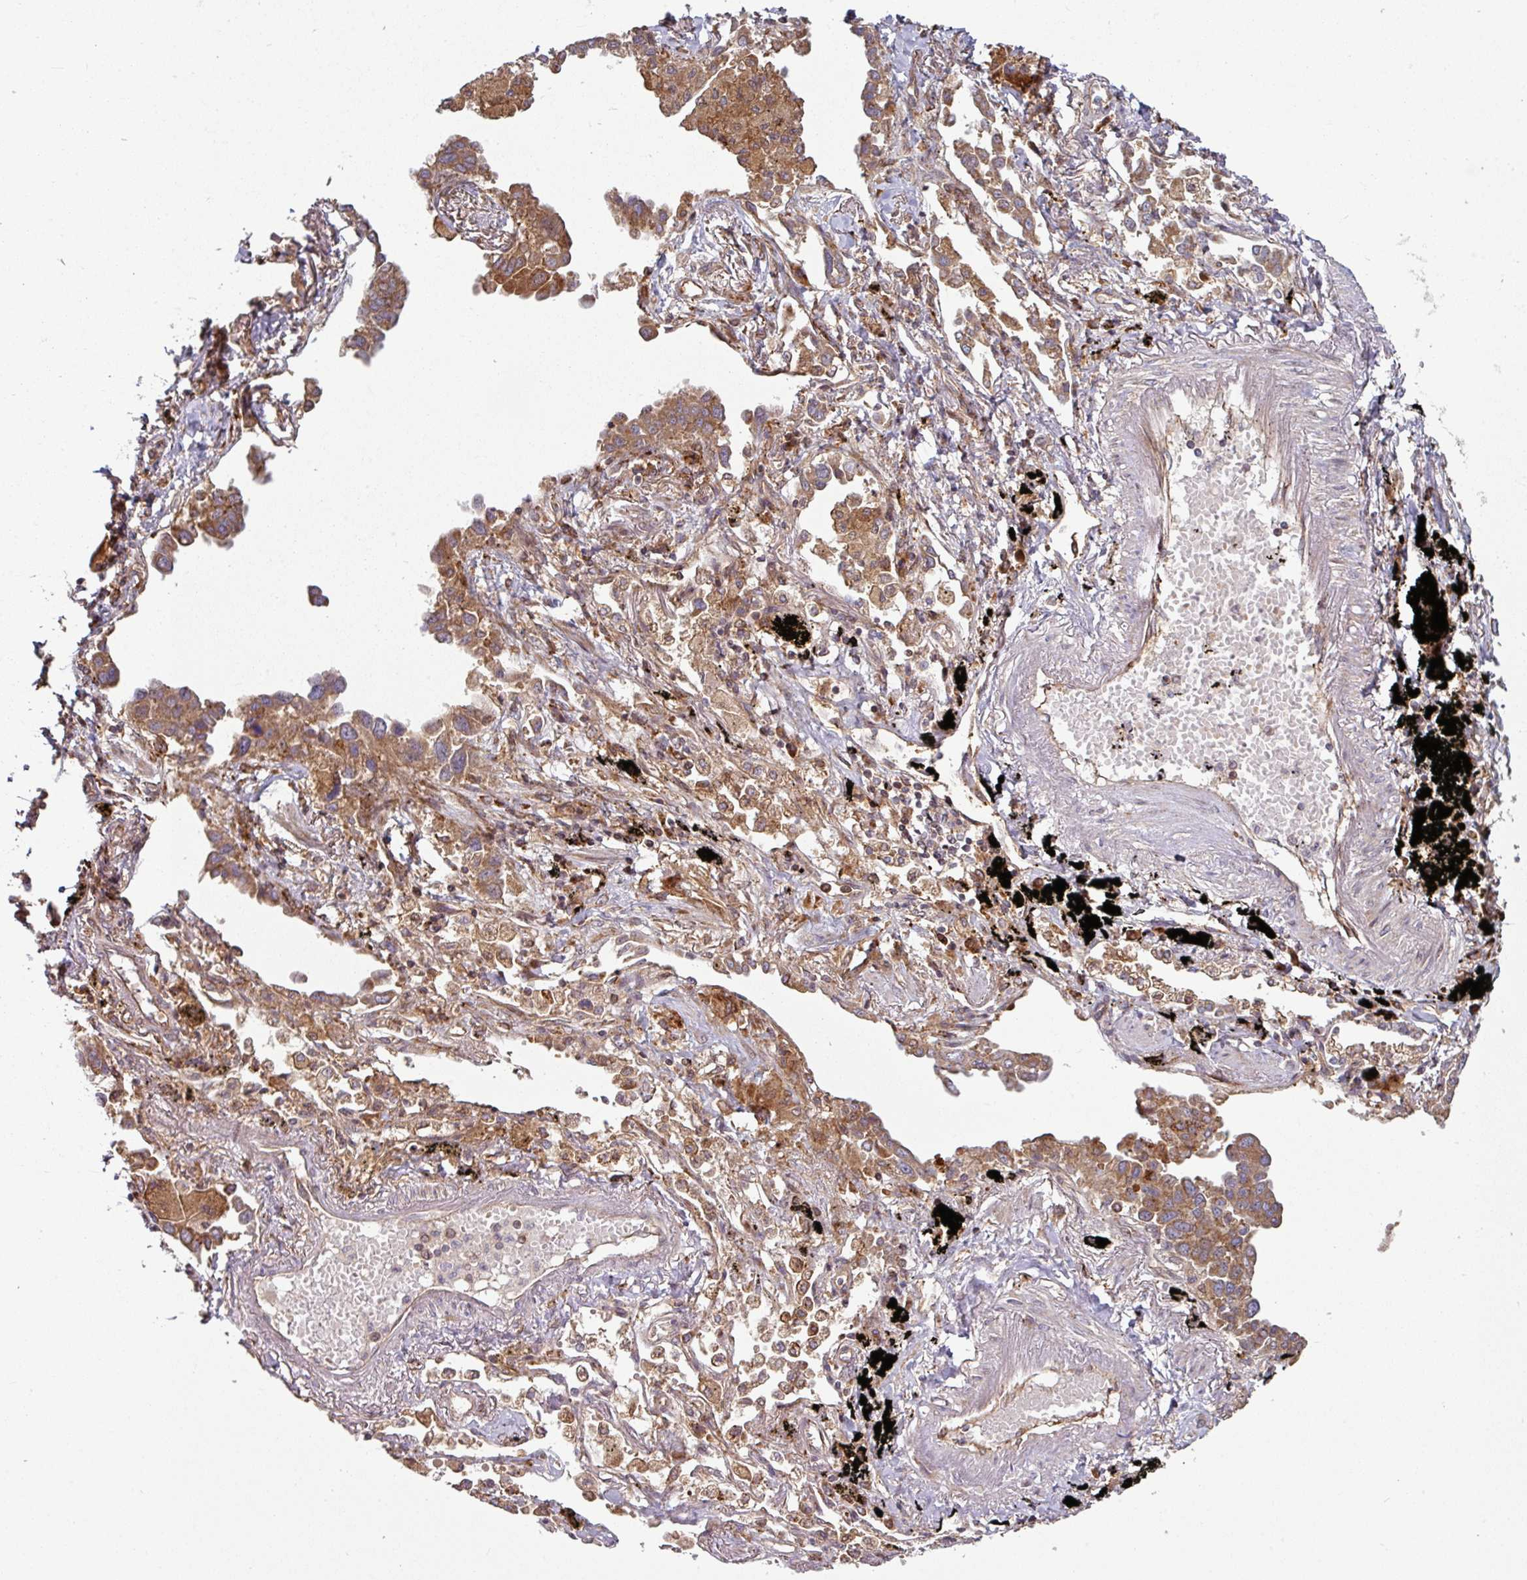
{"staining": {"intensity": "moderate", "quantity": ">75%", "location": "cytoplasmic/membranous"}, "tissue": "lung cancer", "cell_type": "Tumor cells", "image_type": "cancer", "snomed": [{"axis": "morphology", "description": "Adenocarcinoma, NOS"}, {"axis": "topography", "description": "Lung"}], "caption": "This is a histology image of immunohistochemistry staining of lung cancer (adenocarcinoma), which shows moderate staining in the cytoplasmic/membranous of tumor cells.", "gene": "RAB5A", "patient": {"sex": "male", "age": 67}}